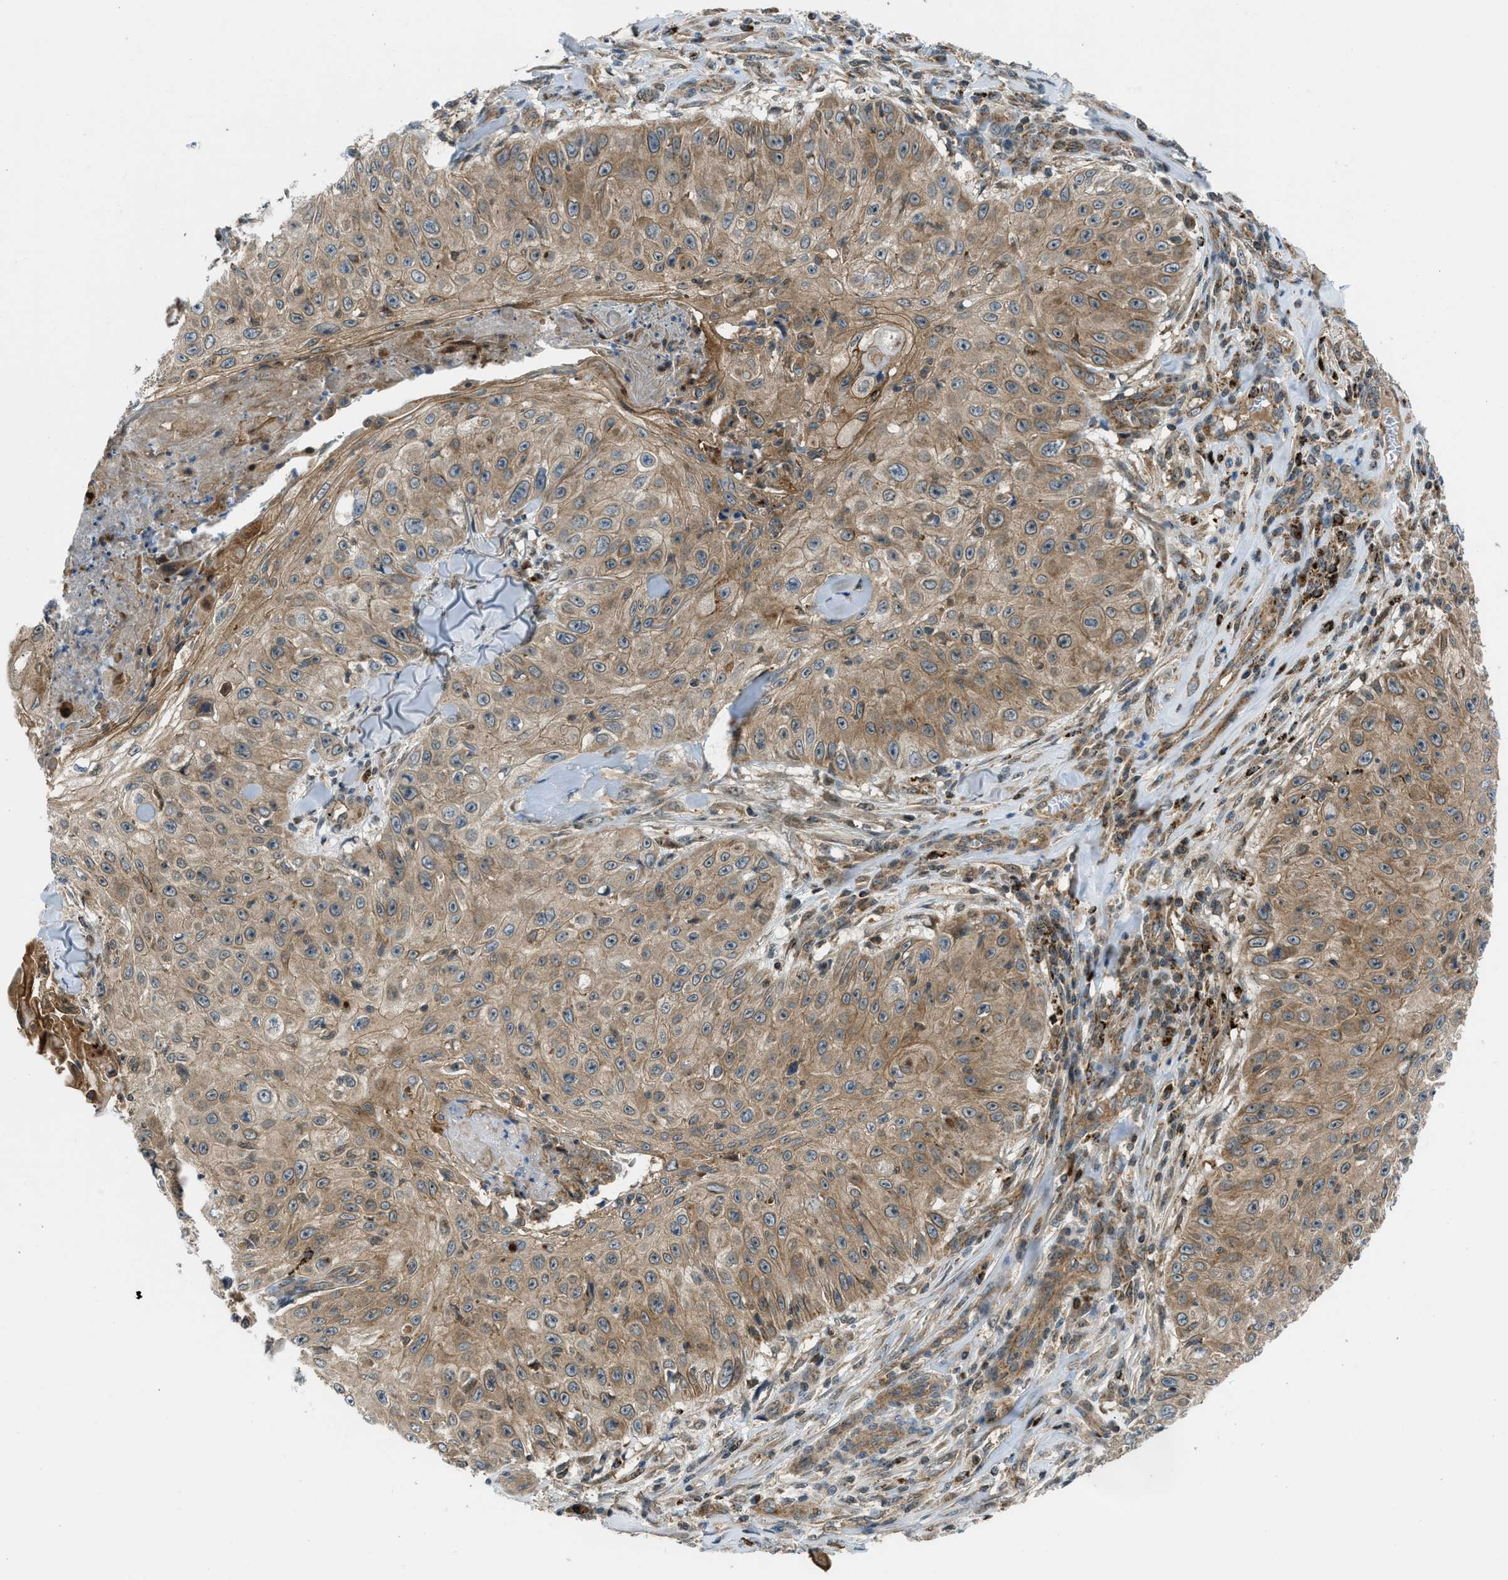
{"staining": {"intensity": "moderate", "quantity": ">75%", "location": "cytoplasmic/membranous"}, "tissue": "skin cancer", "cell_type": "Tumor cells", "image_type": "cancer", "snomed": [{"axis": "morphology", "description": "Squamous cell carcinoma, NOS"}, {"axis": "topography", "description": "Skin"}], "caption": "Protein expression analysis of skin cancer (squamous cell carcinoma) exhibits moderate cytoplasmic/membranous positivity in approximately >75% of tumor cells.", "gene": "SESN2", "patient": {"sex": "male", "age": 86}}